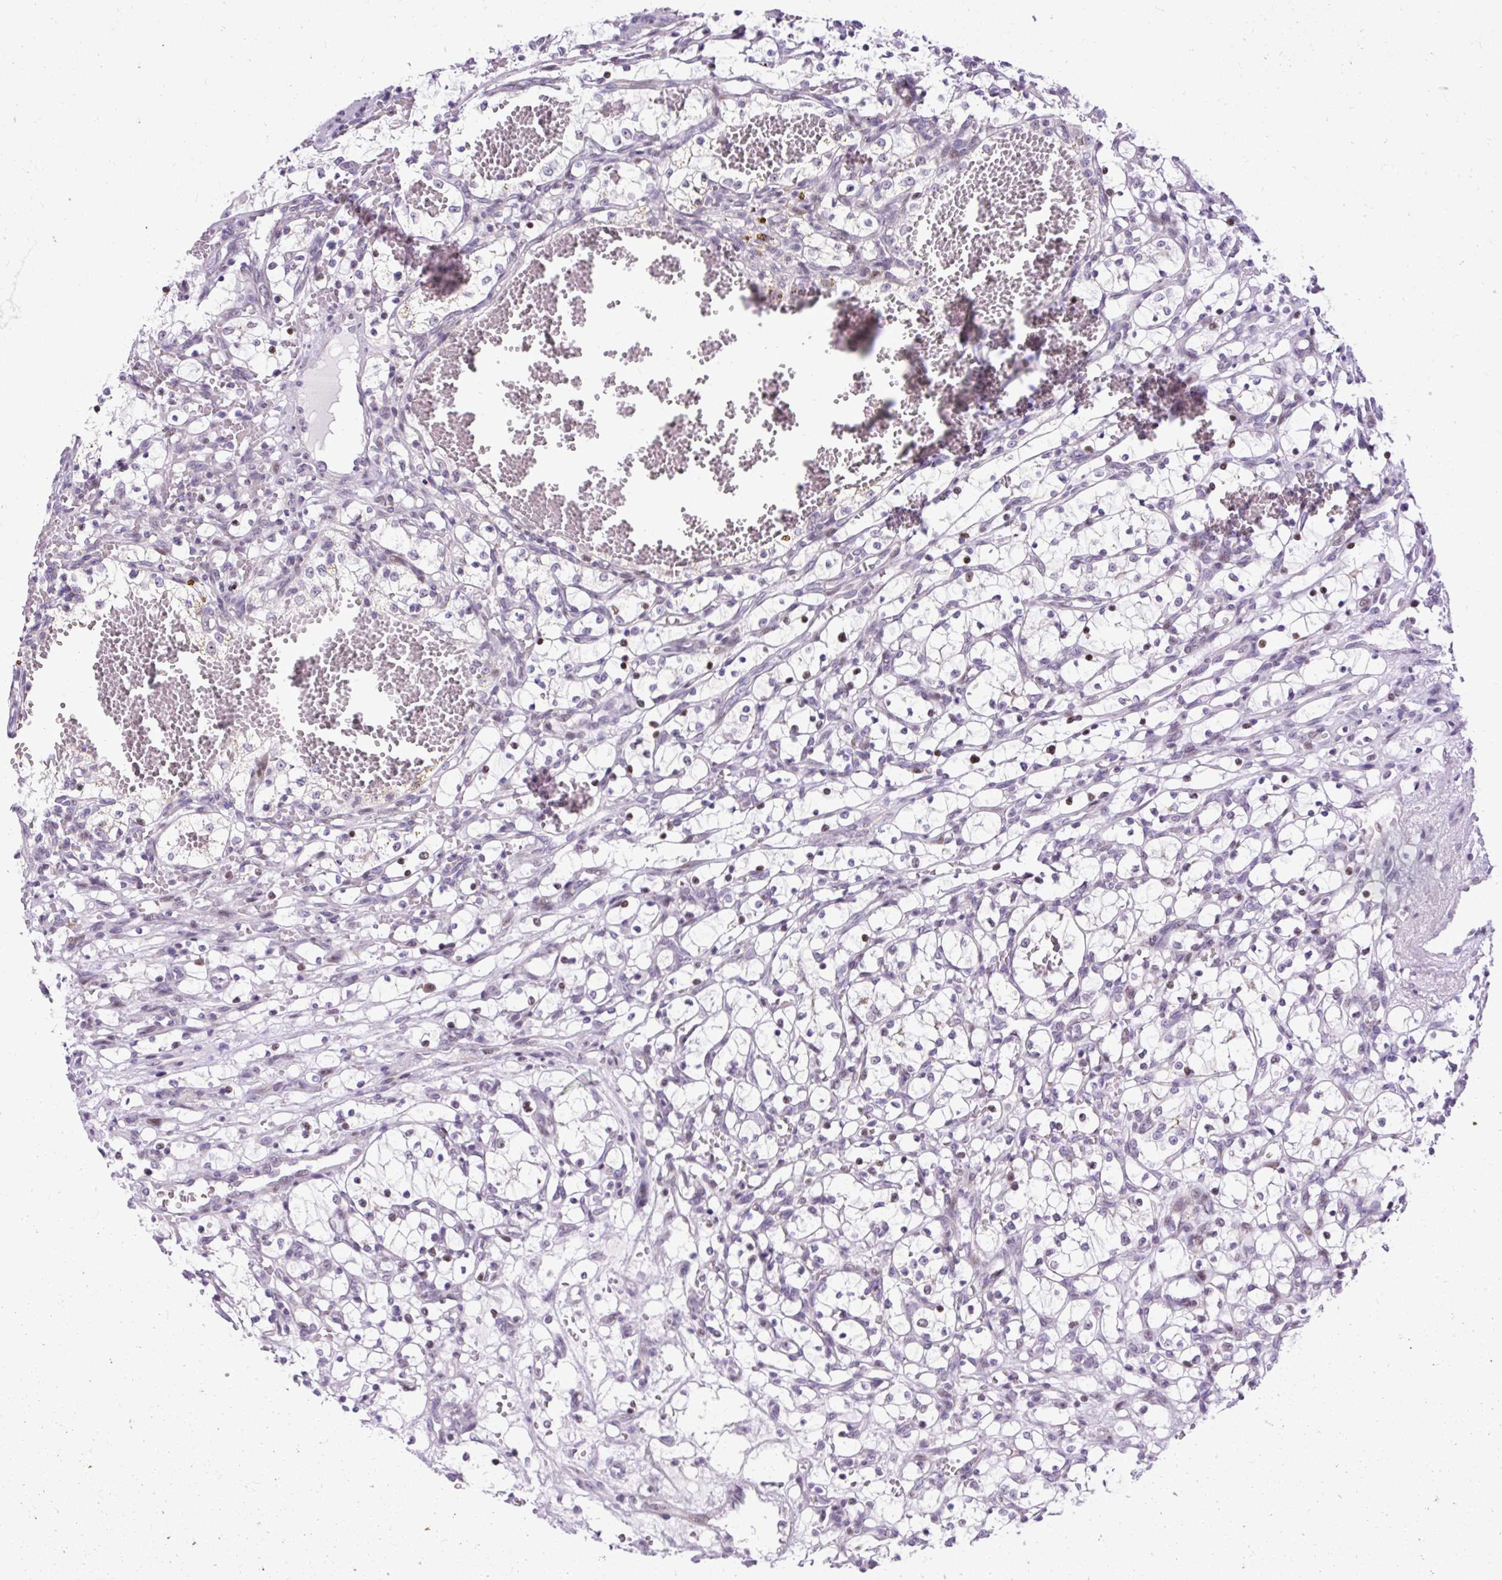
{"staining": {"intensity": "moderate", "quantity": "<25%", "location": "nuclear"}, "tissue": "renal cancer", "cell_type": "Tumor cells", "image_type": "cancer", "snomed": [{"axis": "morphology", "description": "Adenocarcinoma, NOS"}, {"axis": "topography", "description": "Kidney"}], "caption": "A histopathology image showing moderate nuclear expression in approximately <25% of tumor cells in renal cancer (adenocarcinoma), as visualized by brown immunohistochemical staining.", "gene": "ARHGEF18", "patient": {"sex": "female", "age": 69}}